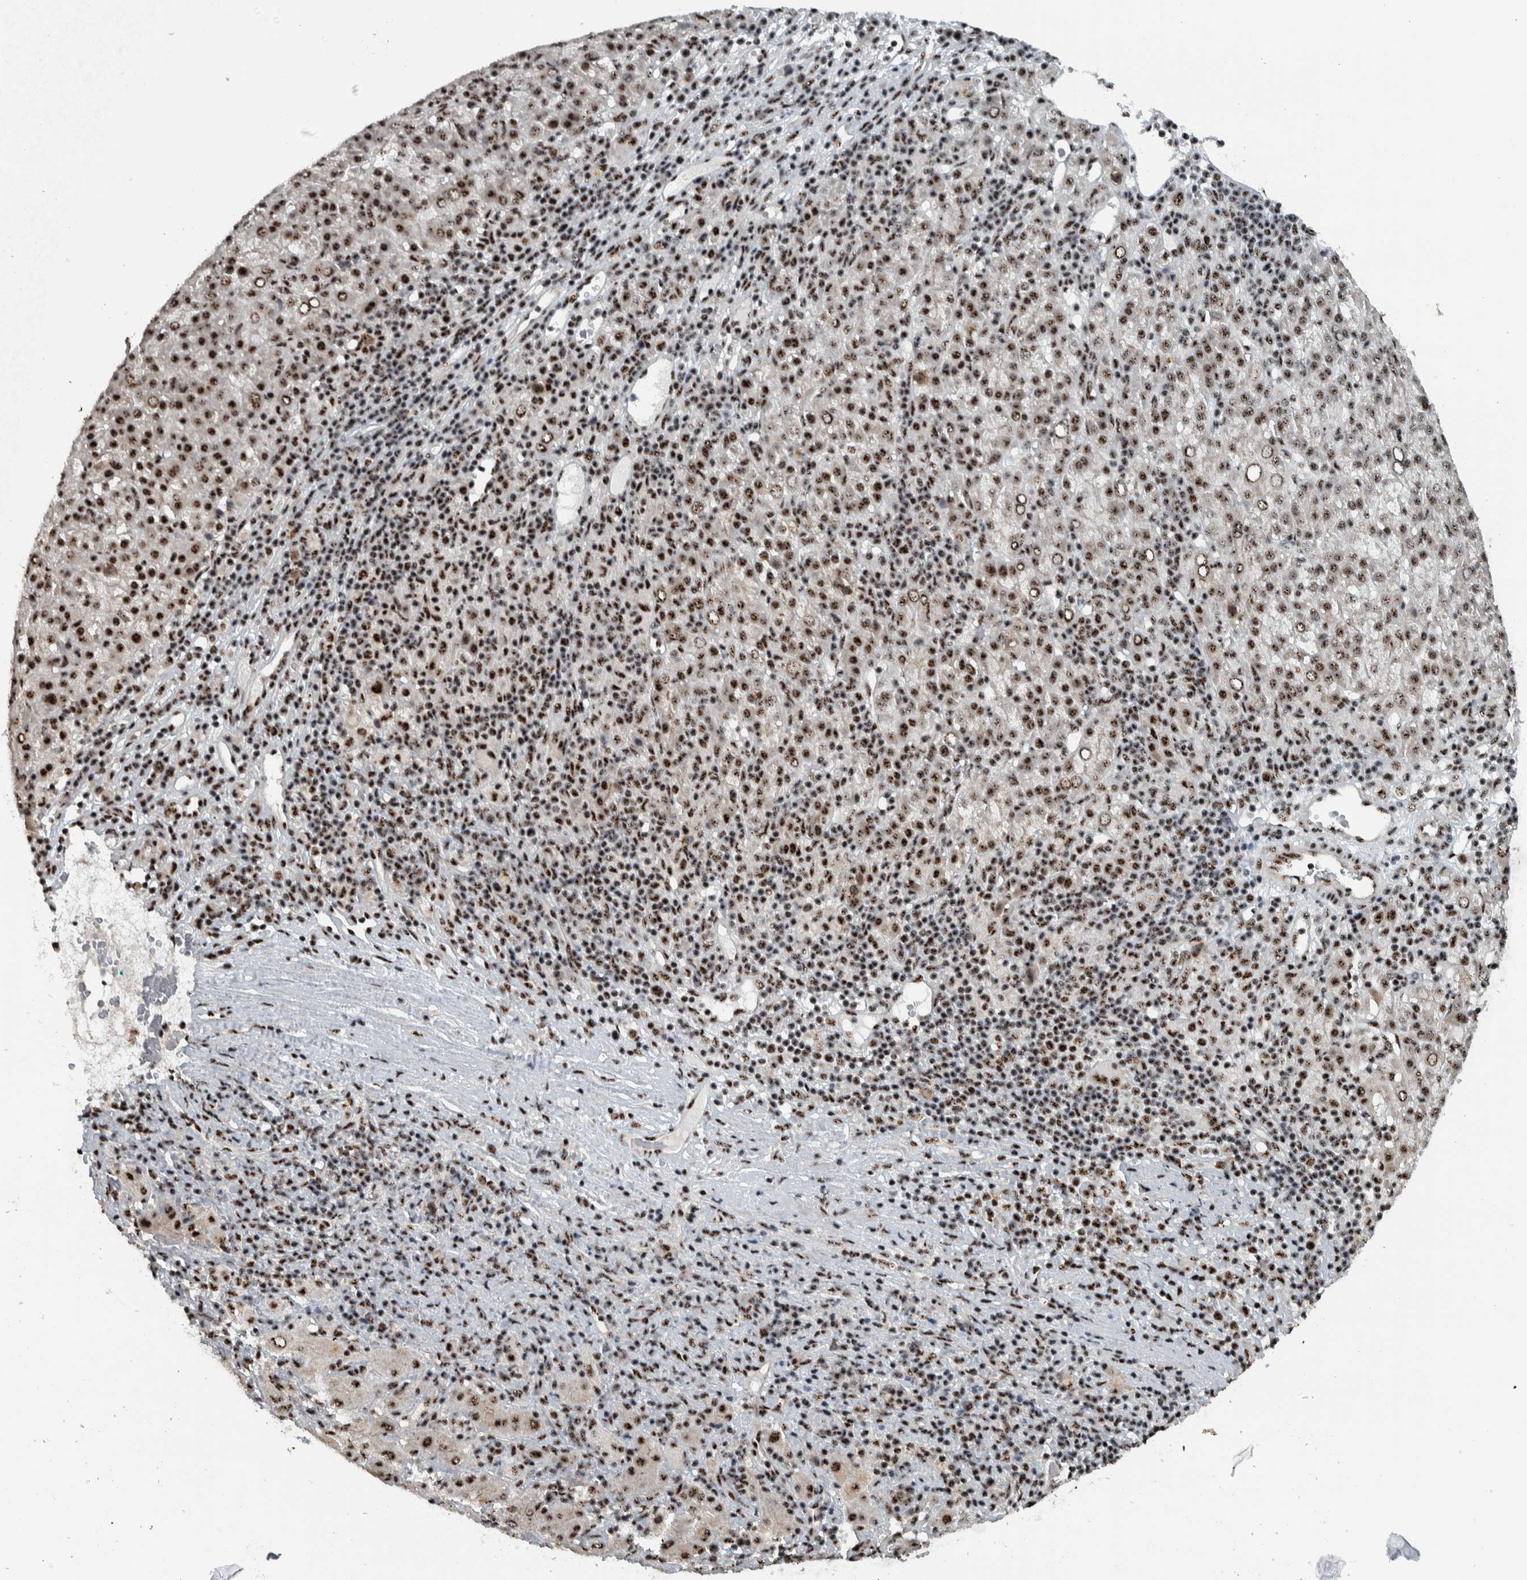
{"staining": {"intensity": "moderate", "quantity": ">75%", "location": "nuclear"}, "tissue": "liver cancer", "cell_type": "Tumor cells", "image_type": "cancer", "snomed": [{"axis": "morphology", "description": "Carcinoma, Hepatocellular, NOS"}, {"axis": "topography", "description": "Liver"}], "caption": "Human liver cancer (hepatocellular carcinoma) stained with a brown dye reveals moderate nuclear positive expression in about >75% of tumor cells.", "gene": "SON", "patient": {"sex": "female", "age": 58}}